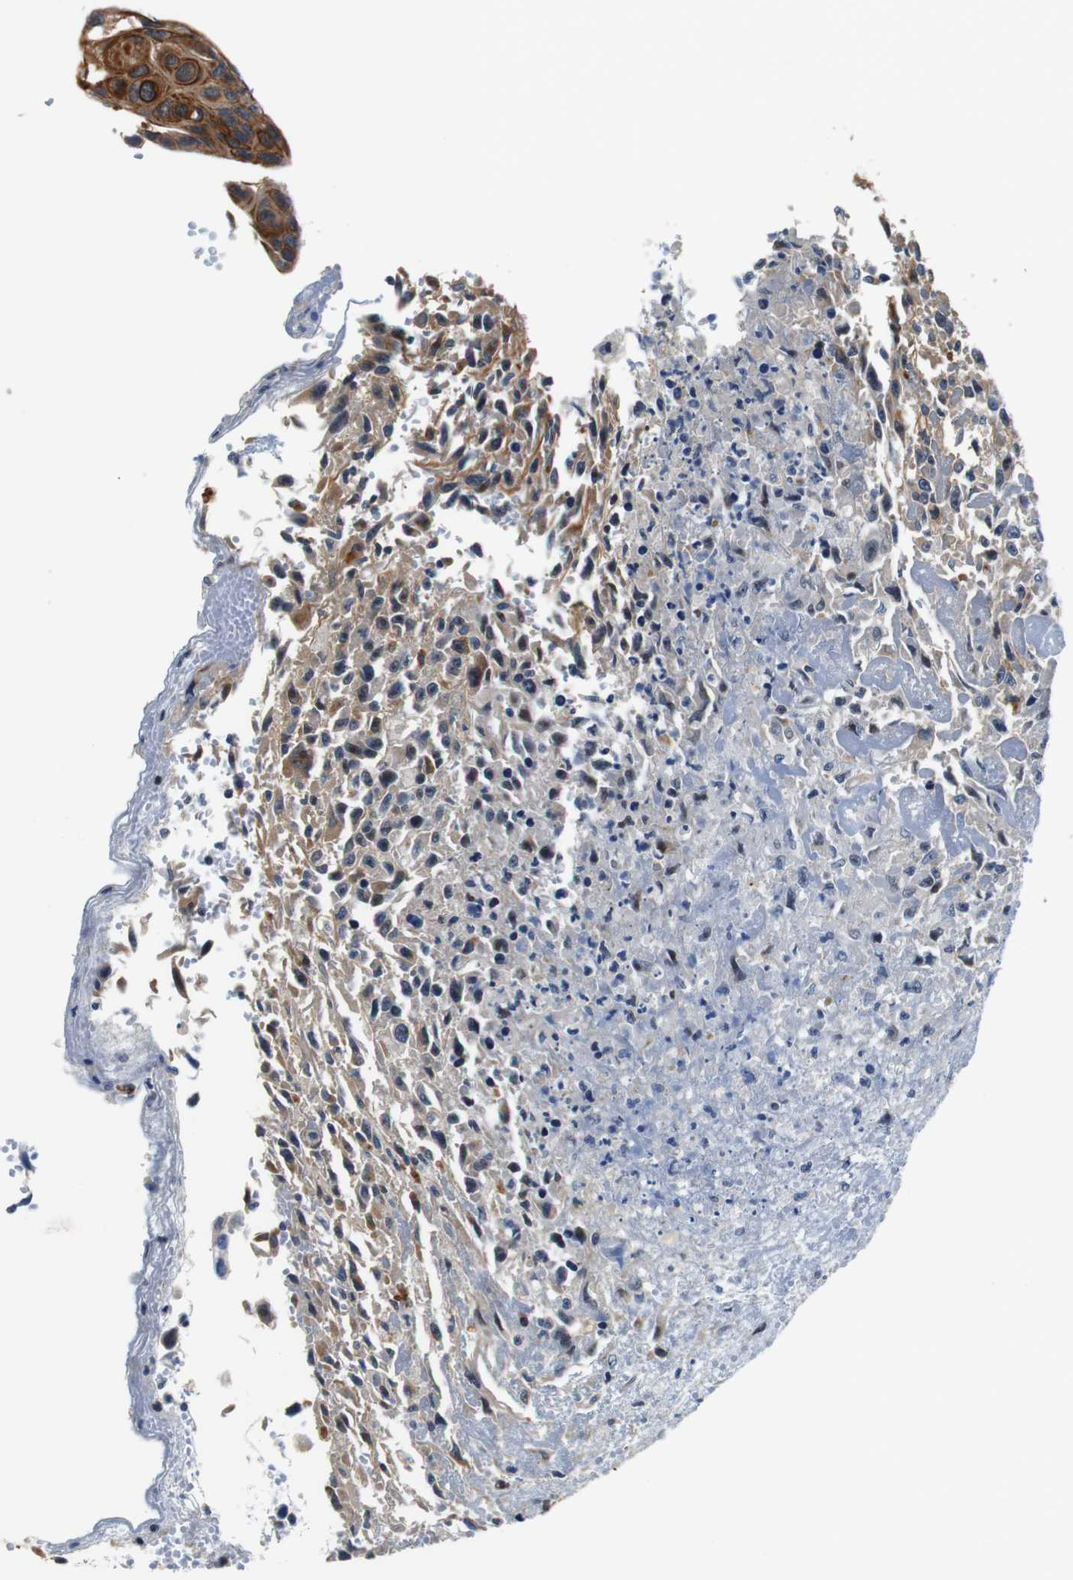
{"staining": {"intensity": "moderate", "quantity": "25%-75%", "location": "cytoplasmic/membranous"}, "tissue": "urothelial cancer", "cell_type": "Tumor cells", "image_type": "cancer", "snomed": [{"axis": "morphology", "description": "Urothelial carcinoma, High grade"}, {"axis": "topography", "description": "Urinary bladder"}], "caption": "Urothelial cancer stained with DAB immunohistochemistry demonstrates medium levels of moderate cytoplasmic/membranous staining in approximately 25%-75% of tumor cells.", "gene": "LRP4", "patient": {"sex": "male", "age": 66}}